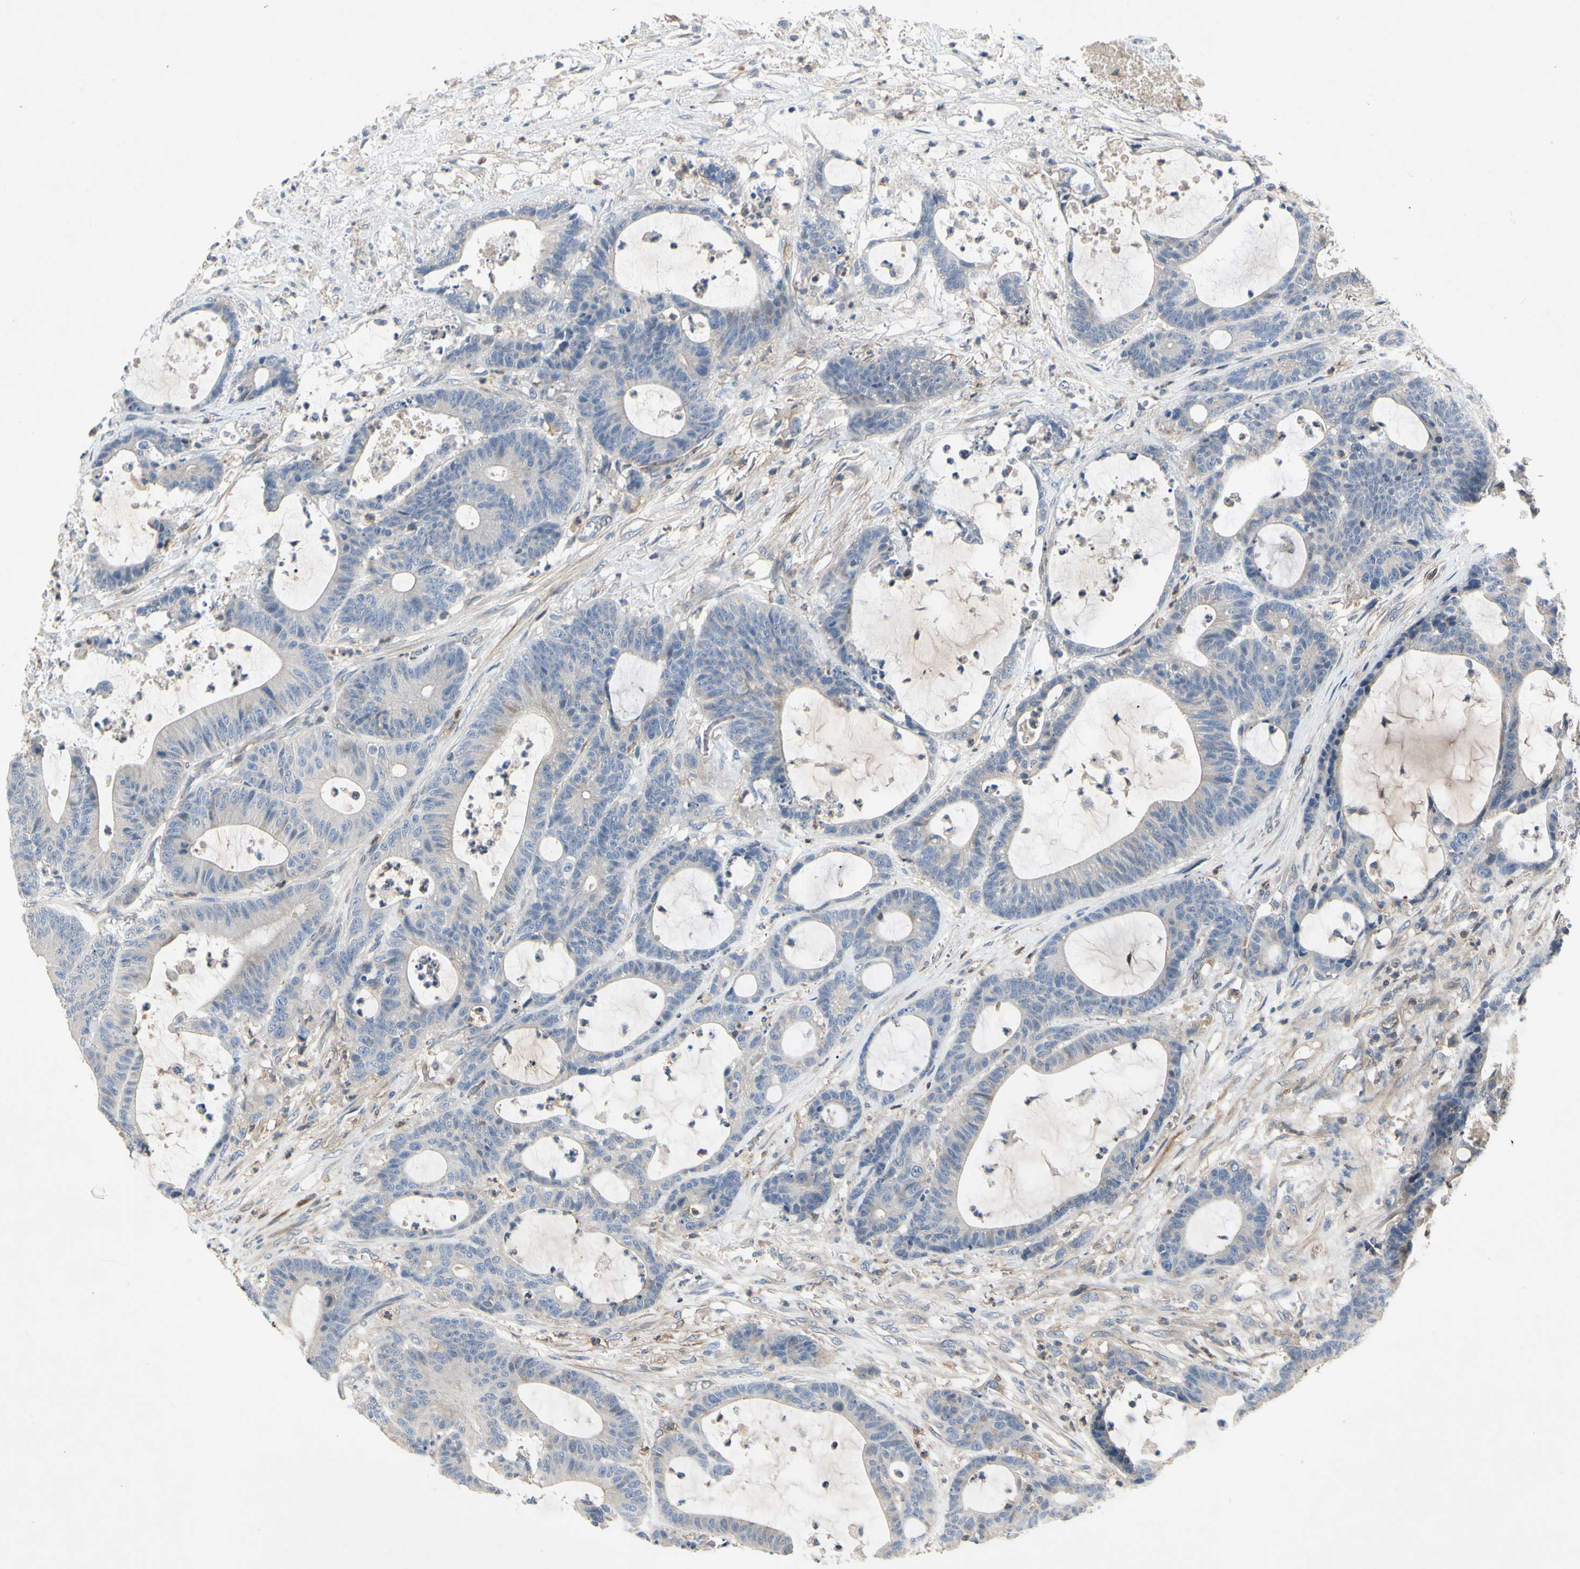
{"staining": {"intensity": "negative", "quantity": "none", "location": "none"}, "tissue": "colorectal cancer", "cell_type": "Tumor cells", "image_type": "cancer", "snomed": [{"axis": "morphology", "description": "Adenocarcinoma, NOS"}, {"axis": "topography", "description": "Colon"}], "caption": "Tumor cells show no significant positivity in colorectal adenocarcinoma. (DAB (3,3'-diaminobenzidine) IHC, high magnification).", "gene": "CRTAC1", "patient": {"sex": "female", "age": 84}}